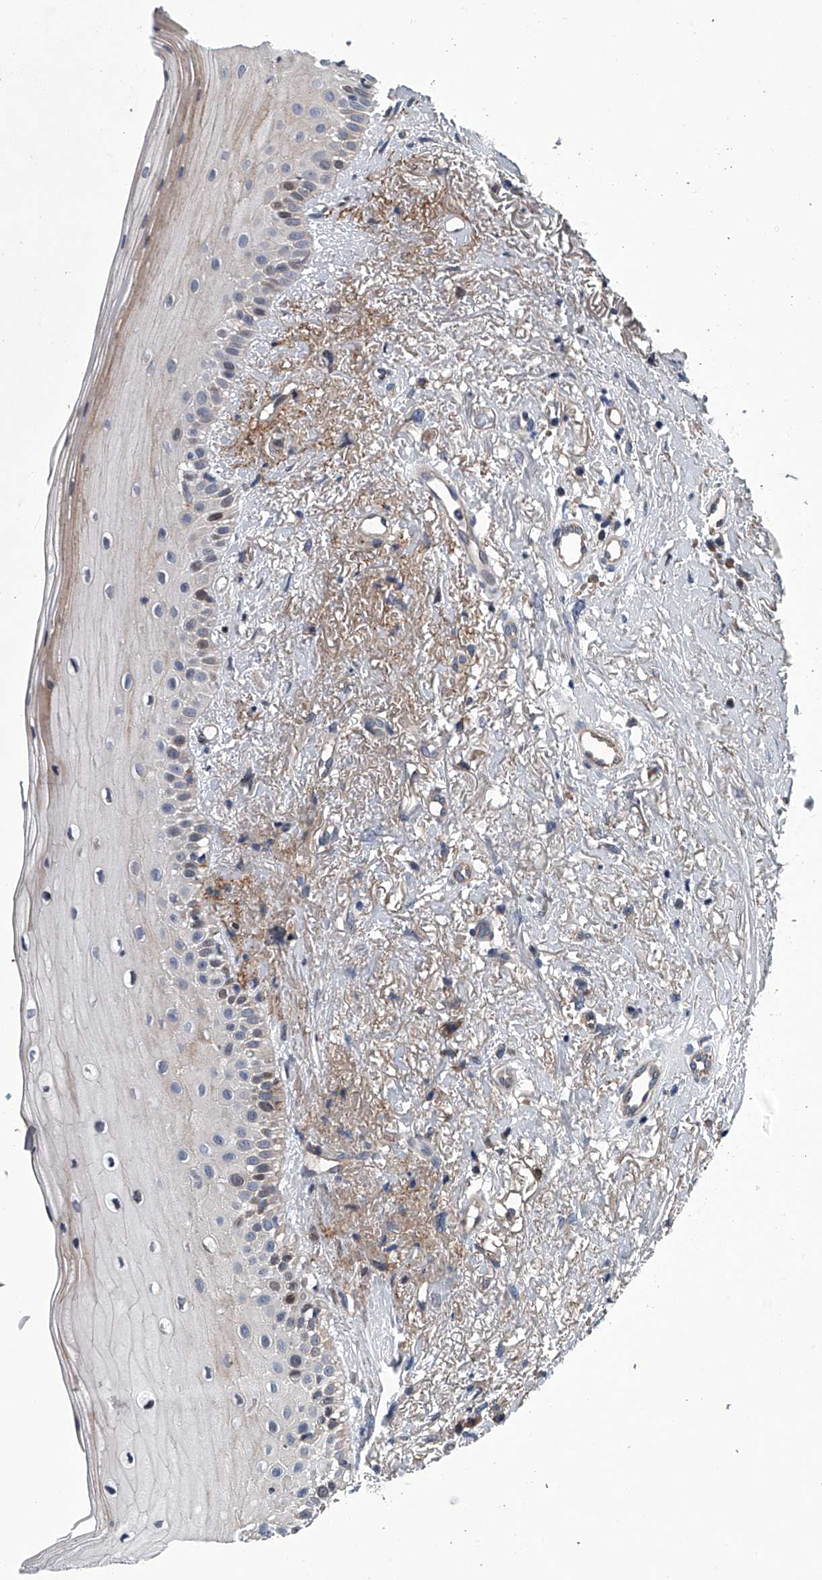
{"staining": {"intensity": "moderate", "quantity": "25%-75%", "location": "cytoplasmic/membranous,nuclear"}, "tissue": "oral mucosa", "cell_type": "Squamous epithelial cells", "image_type": "normal", "snomed": [{"axis": "morphology", "description": "Normal tissue, NOS"}, {"axis": "topography", "description": "Oral tissue"}], "caption": "Squamous epithelial cells display medium levels of moderate cytoplasmic/membranous,nuclear positivity in about 25%-75% of cells in benign oral mucosa.", "gene": "ABCG1", "patient": {"sex": "female", "age": 63}}